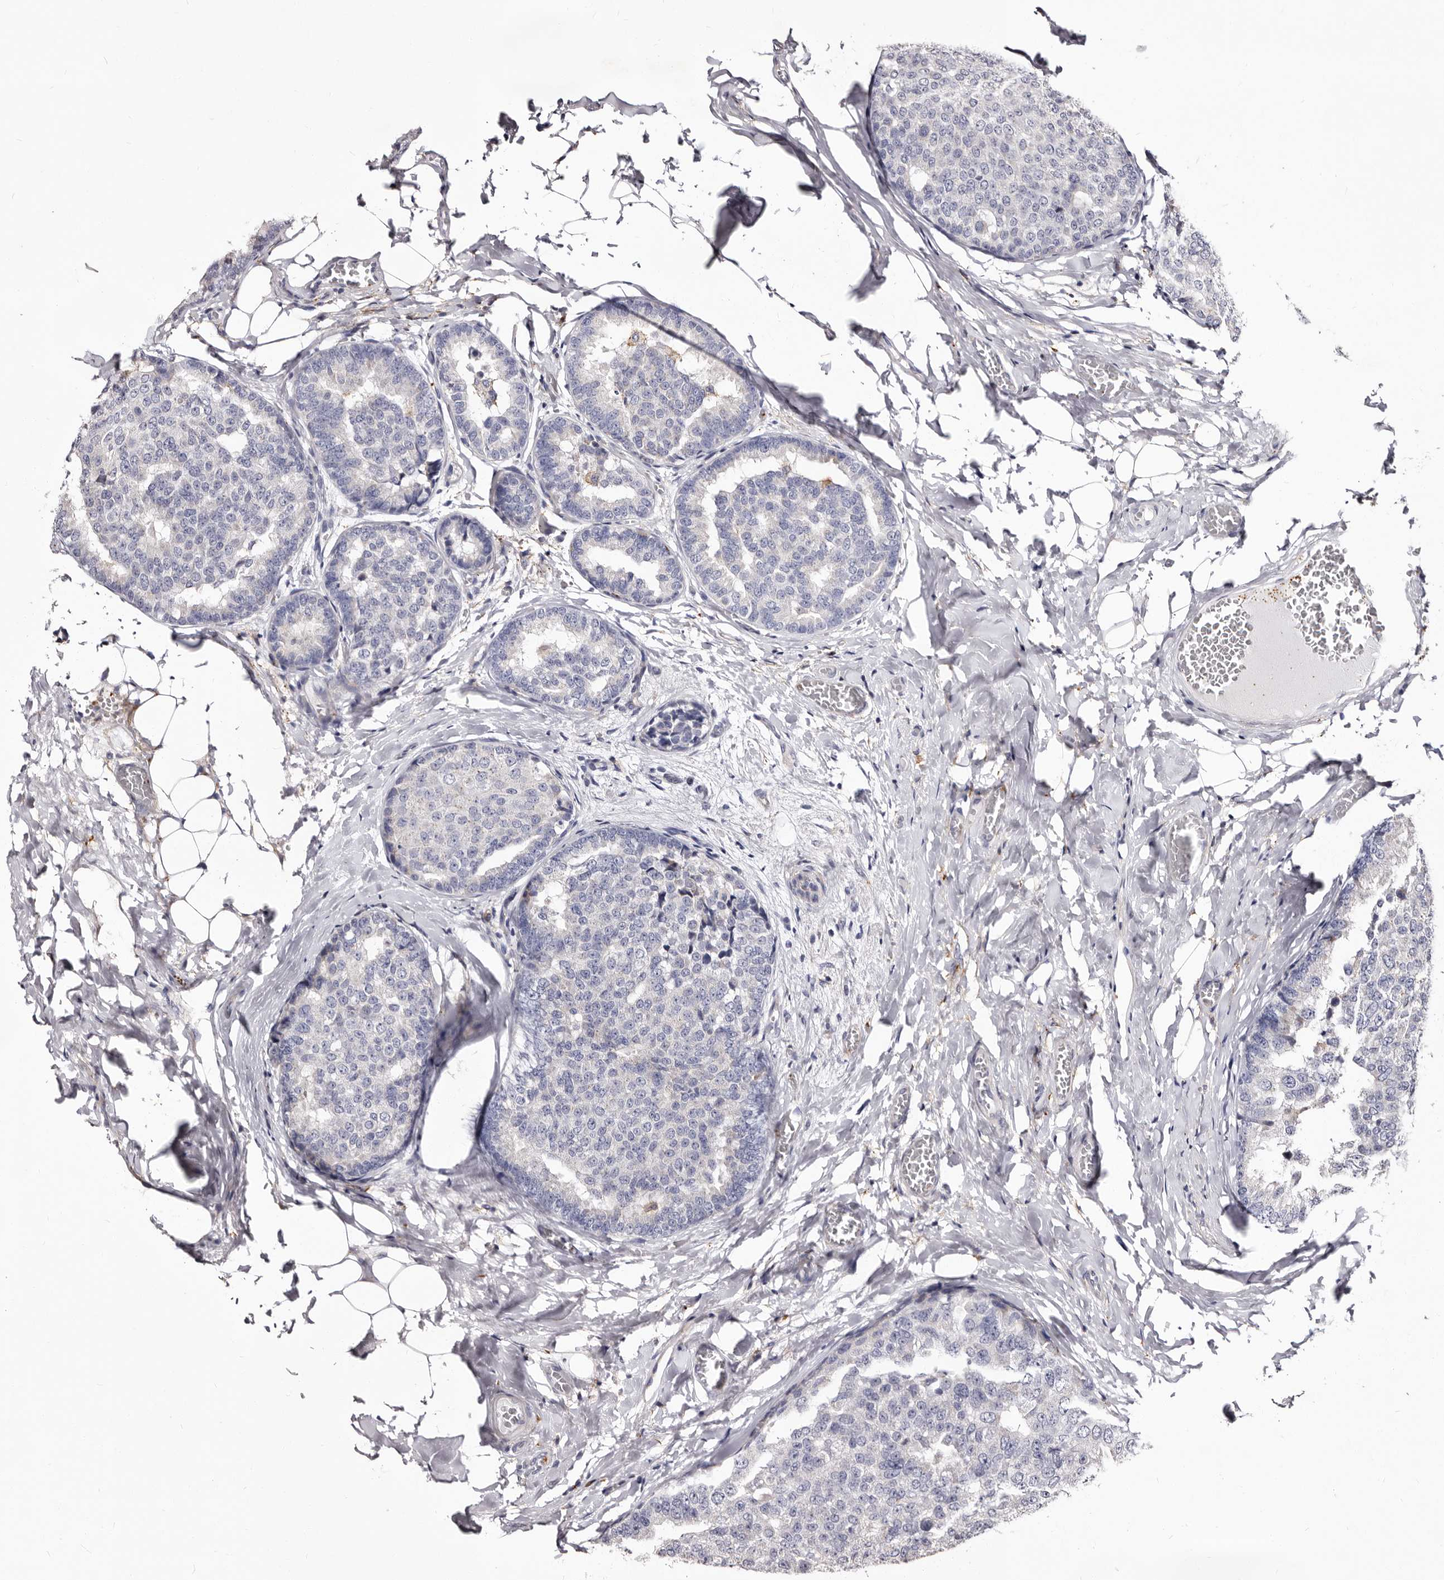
{"staining": {"intensity": "negative", "quantity": "none", "location": "none"}, "tissue": "breast cancer", "cell_type": "Tumor cells", "image_type": "cancer", "snomed": [{"axis": "morphology", "description": "Normal tissue, NOS"}, {"axis": "morphology", "description": "Duct carcinoma"}, {"axis": "topography", "description": "Breast"}], "caption": "Immunohistochemistry of breast cancer reveals no staining in tumor cells.", "gene": "AUNIP", "patient": {"sex": "female", "age": 43}}